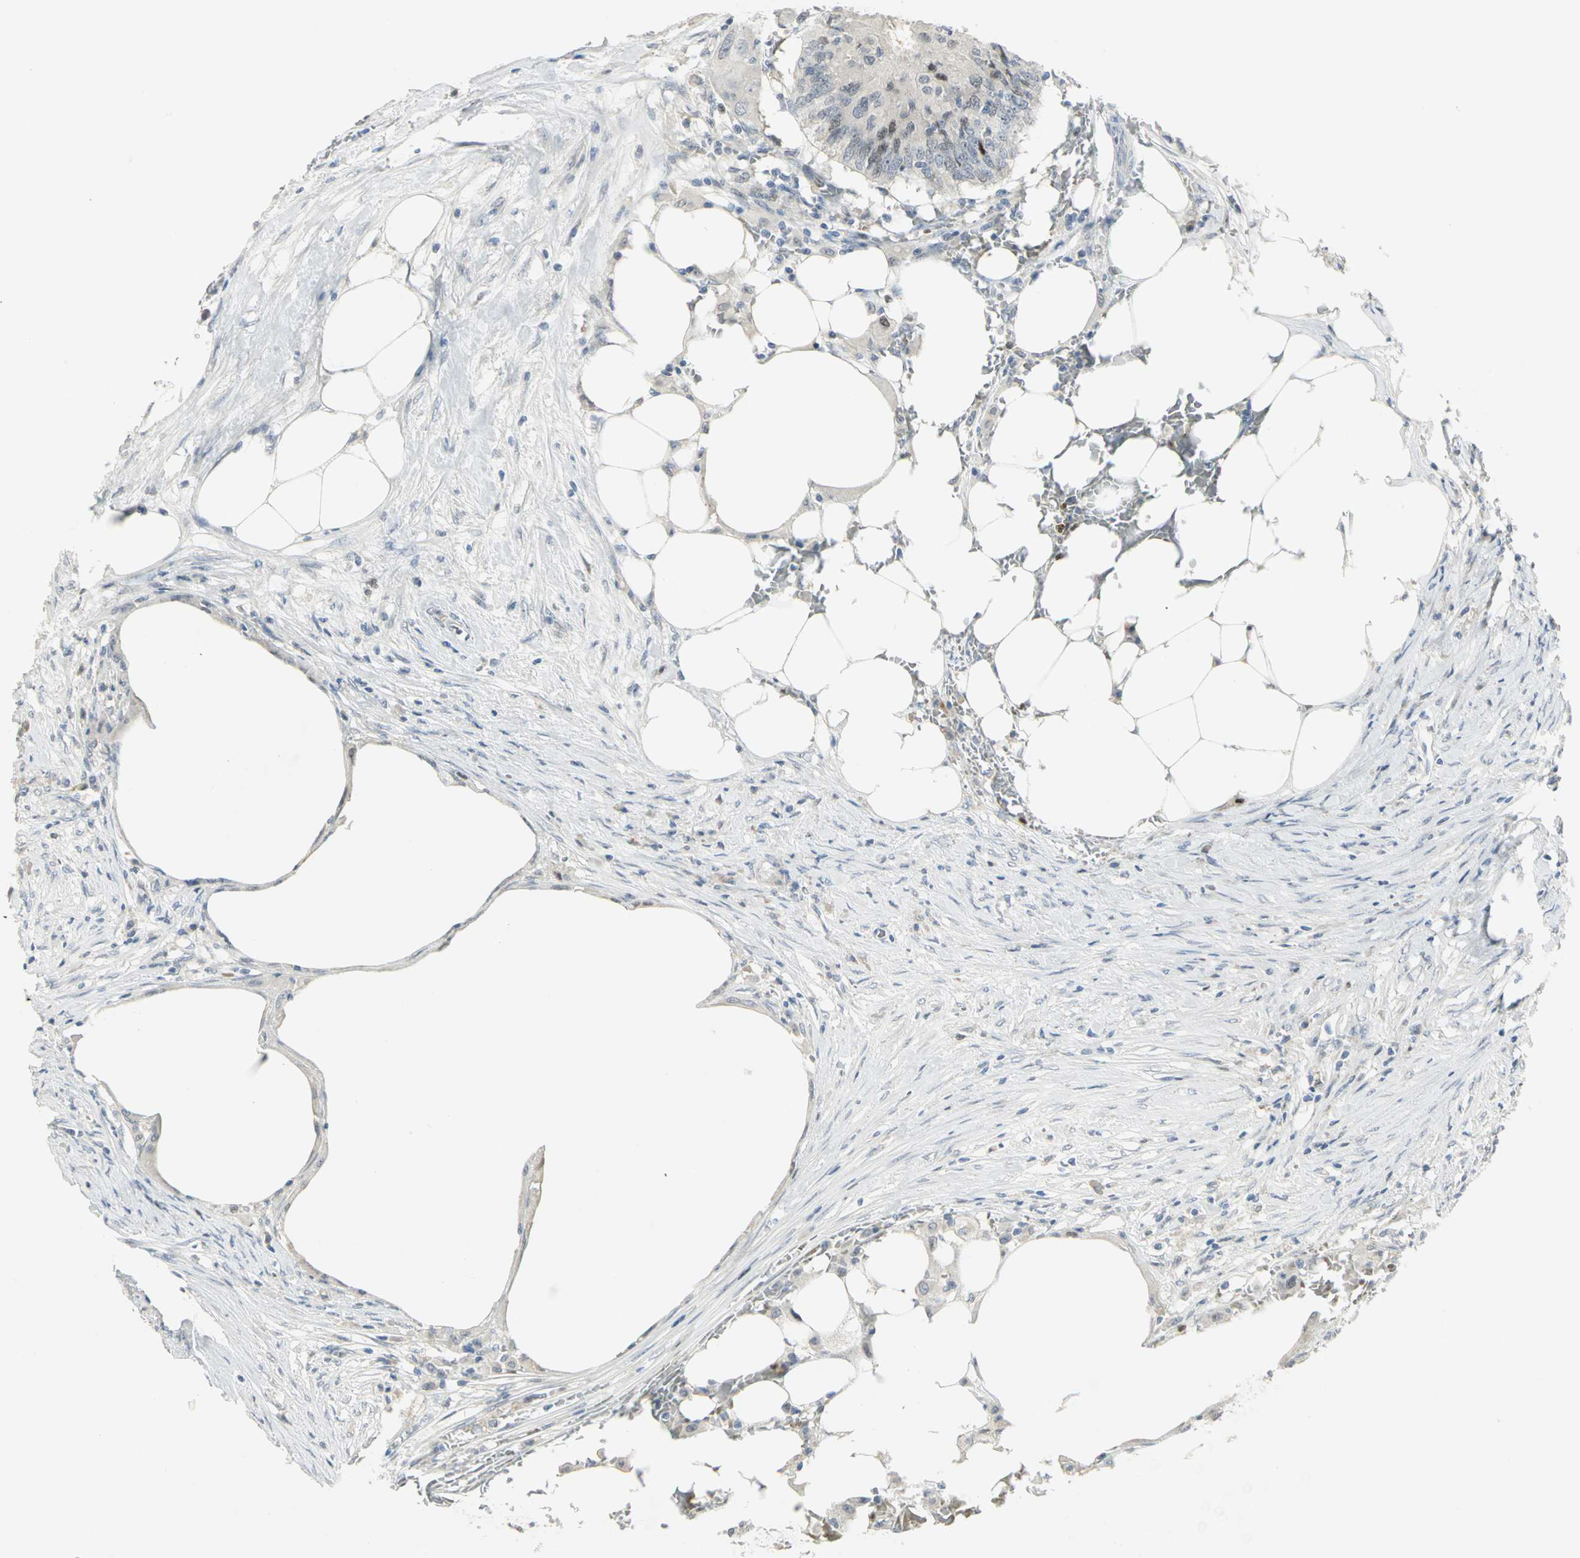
{"staining": {"intensity": "weak", "quantity": "<25%", "location": "nuclear"}, "tissue": "colorectal cancer", "cell_type": "Tumor cells", "image_type": "cancer", "snomed": [{"axis": "morphology", "description": "Adenocarcinoma, NOS"}, {"axis": "topography", "description": "Colon"}], "caption": "Colorectal cancer stained for a protein using immunohistochemistry reveals no expression tumor cells.", "gene": "BCL6", "patient": {"sex": "male", "age": 71}}